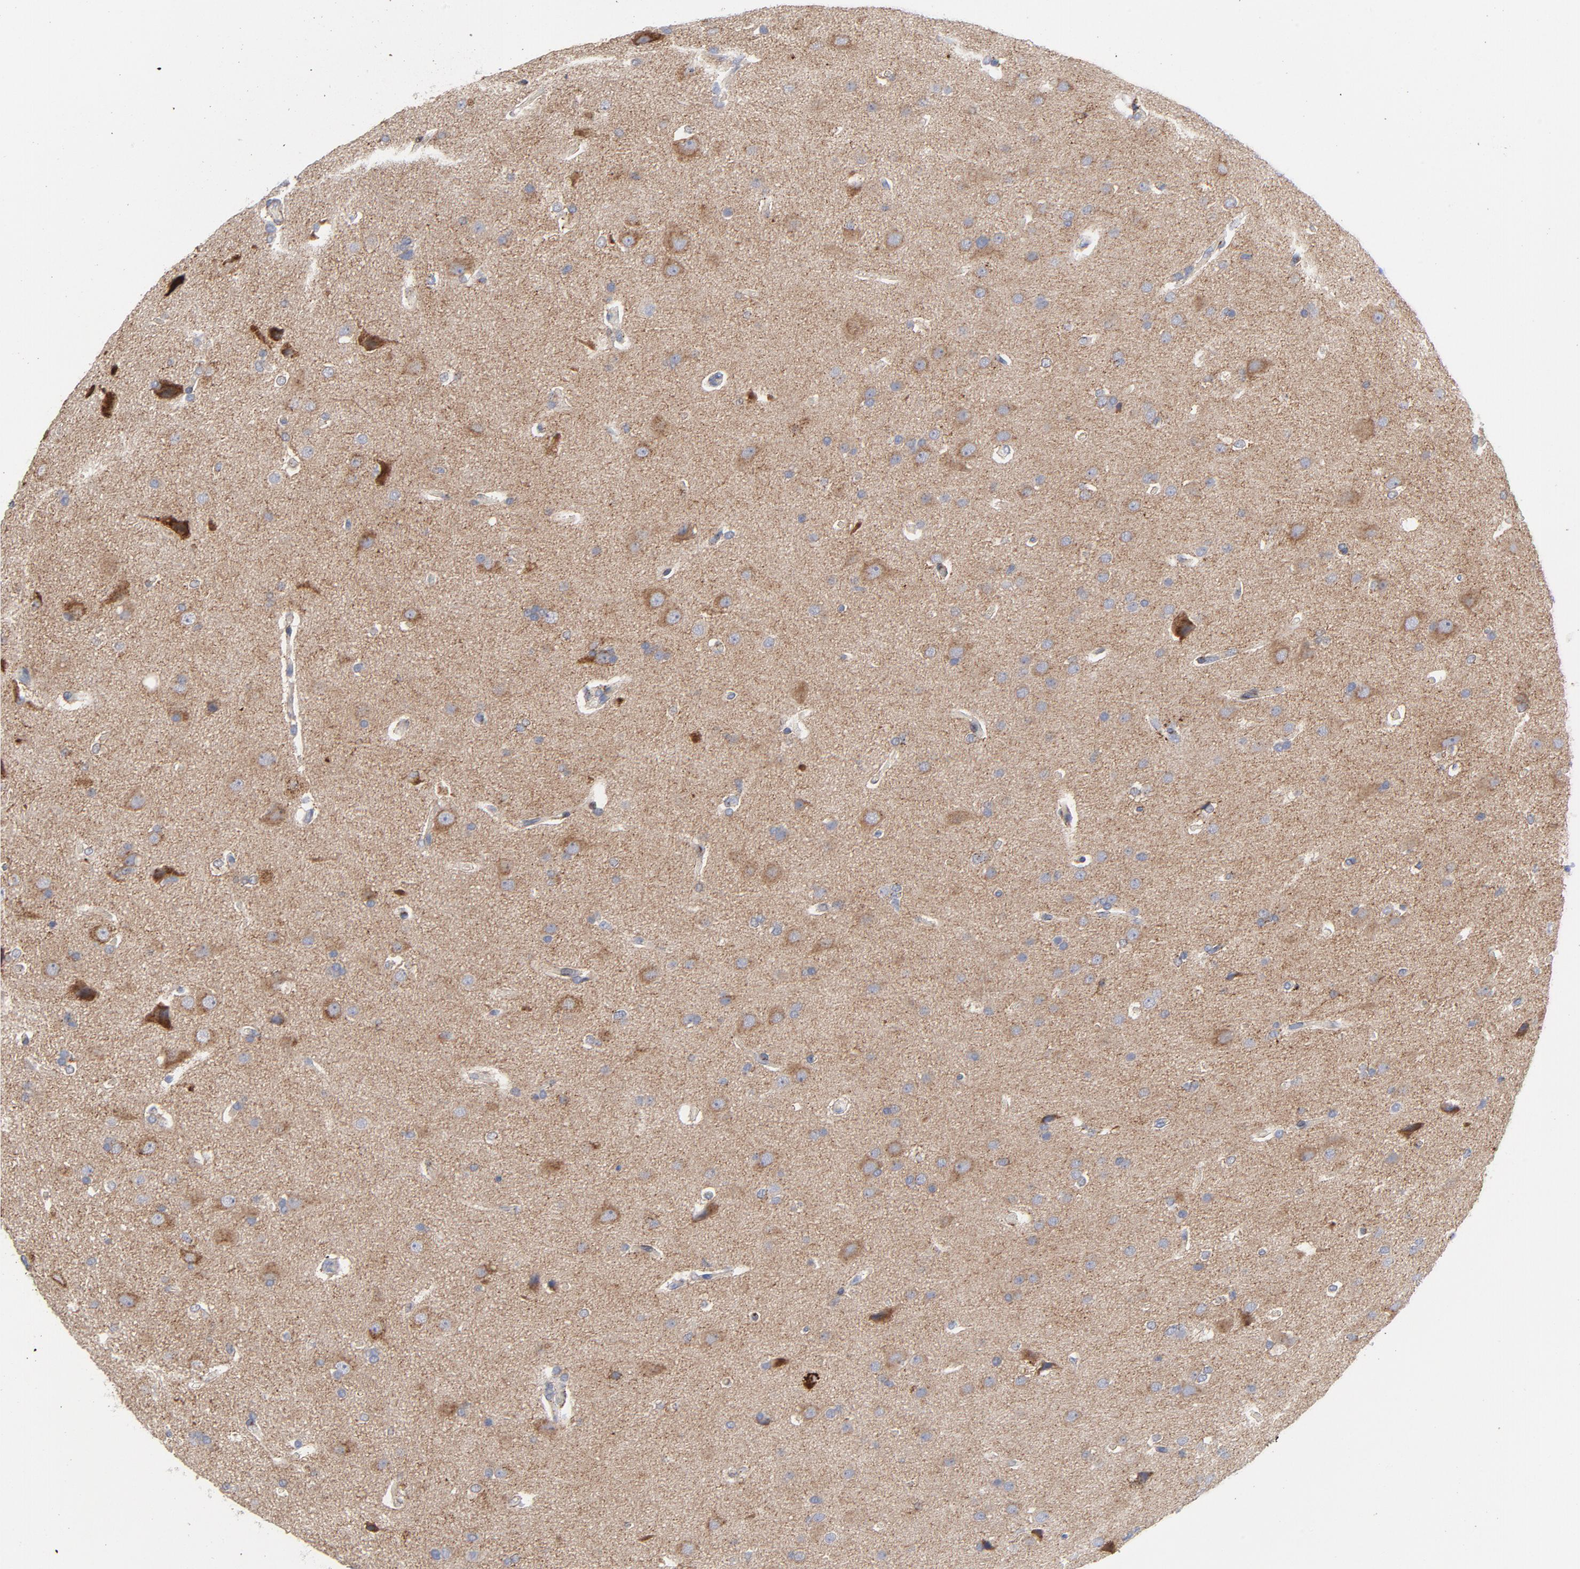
{"staining": {"intensity": "negative", "quantity": "none", "location": "none"}, "tissue": "glioma", "cell_type": "Tumor cells", "image_type": "cancer", "snomed": [{"axis": "morphology", "description": "Glioma, malignant, Low grade"}, {"axis": "topography", "description": "Cerebral cortex"}], "caption": "DAB immunohistochemical staining of glioma reveals no significant positivity in tumor cells.", "gene": "CPE", "patient": {"sex": "female", "age": 47}}